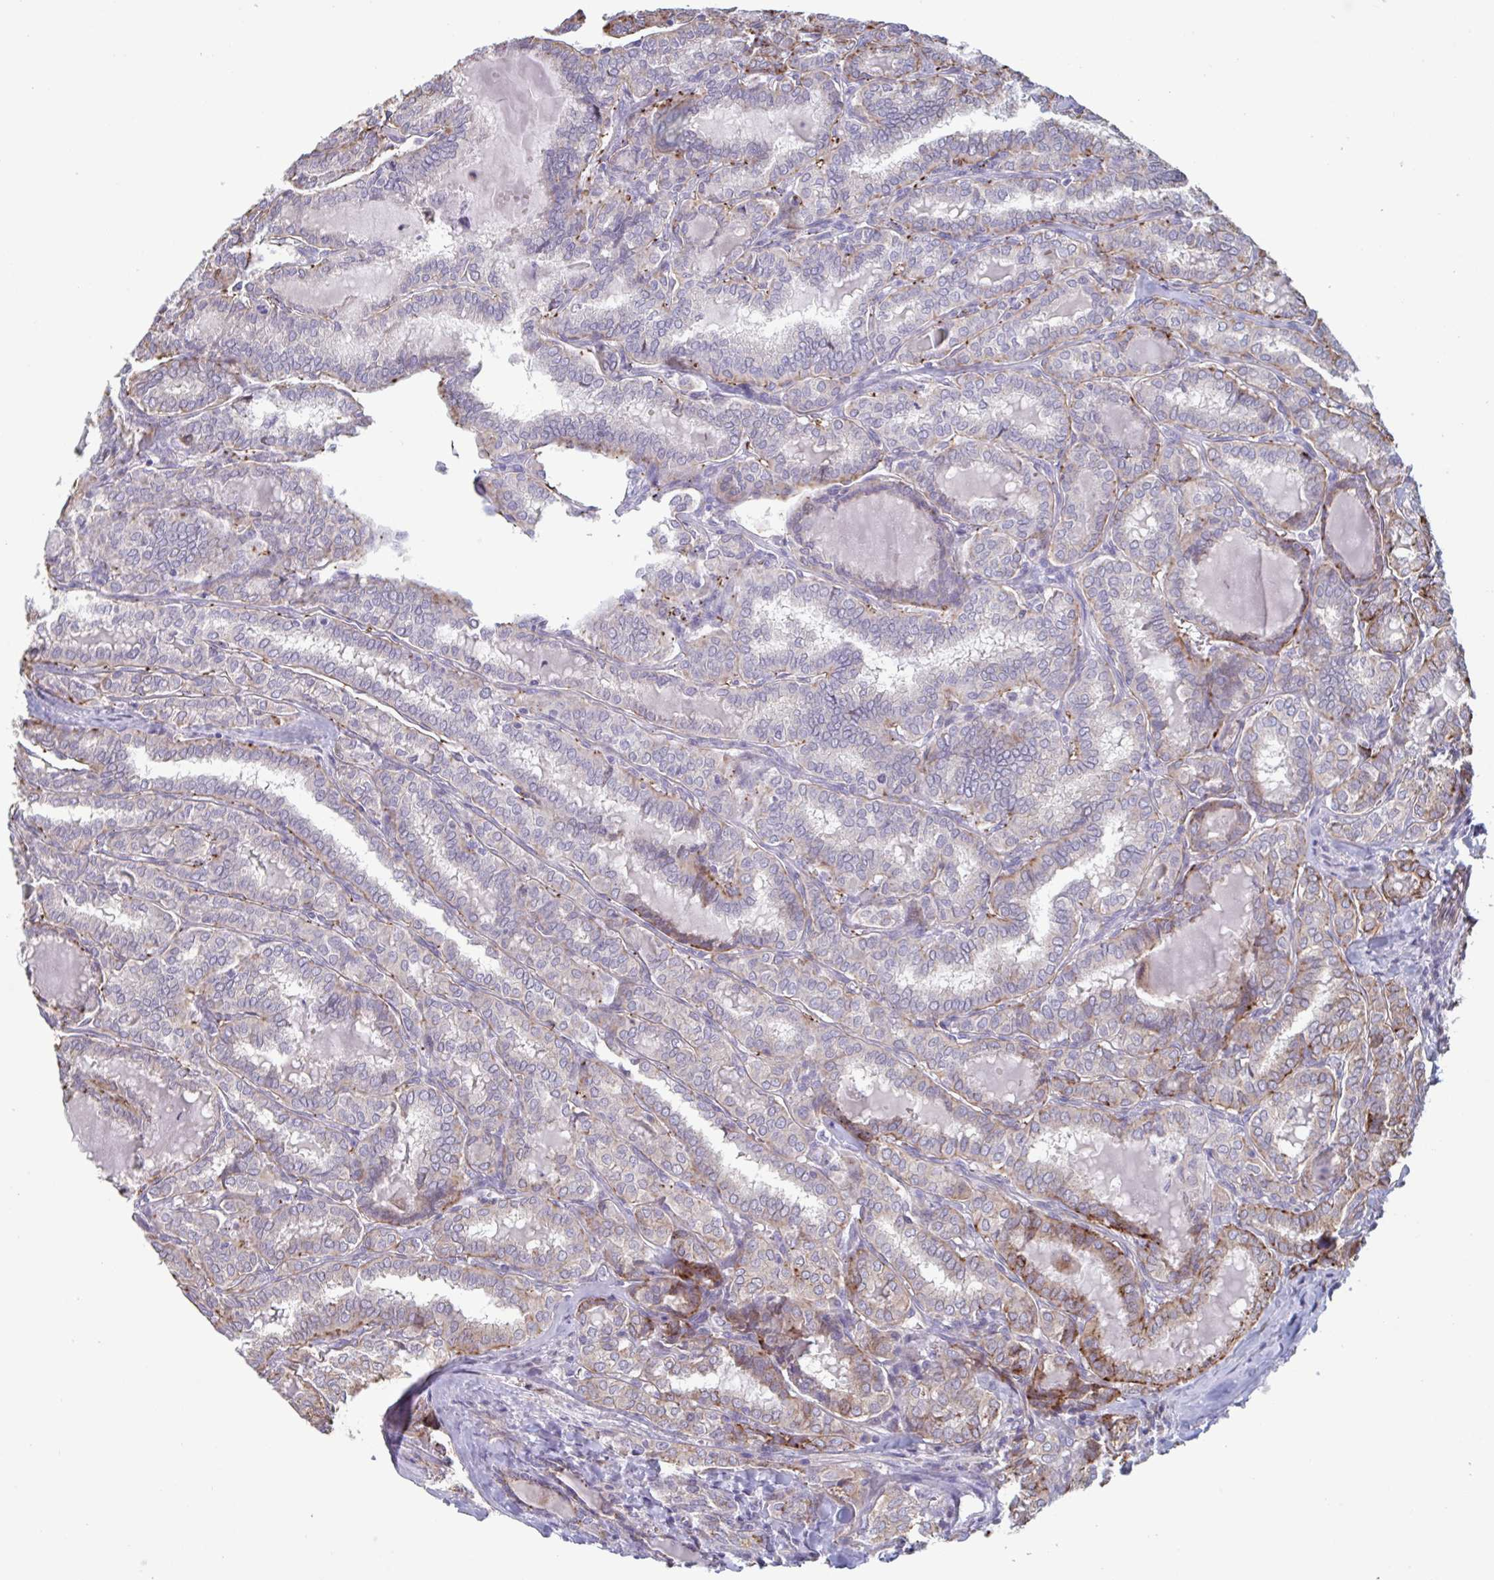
{"staining": {"intensity": "moderate", "quantity": "<25%", "location": "cytoplasmic/membranous"}, "tissue": "thyroid cancer", "cell_type": "Tumor cells", "image_type": "cancer", "snomed": [{"axis": "morphology", "description": "Papillary adenocarcinoma, NOS"}, {"axis": "topography", "description": "Thyroid gland"}], "caption": "Protein positivity by IHC exhibits moderate cytoplasmic/membranous staining in about <25% of tumor cells in thyroid papillary adenocarcinoma. The protein is shown in brown color, while the nuclei are stained blue.", "gene": "TNFSF10", "patient": {"sex": "female", "age": 30}}